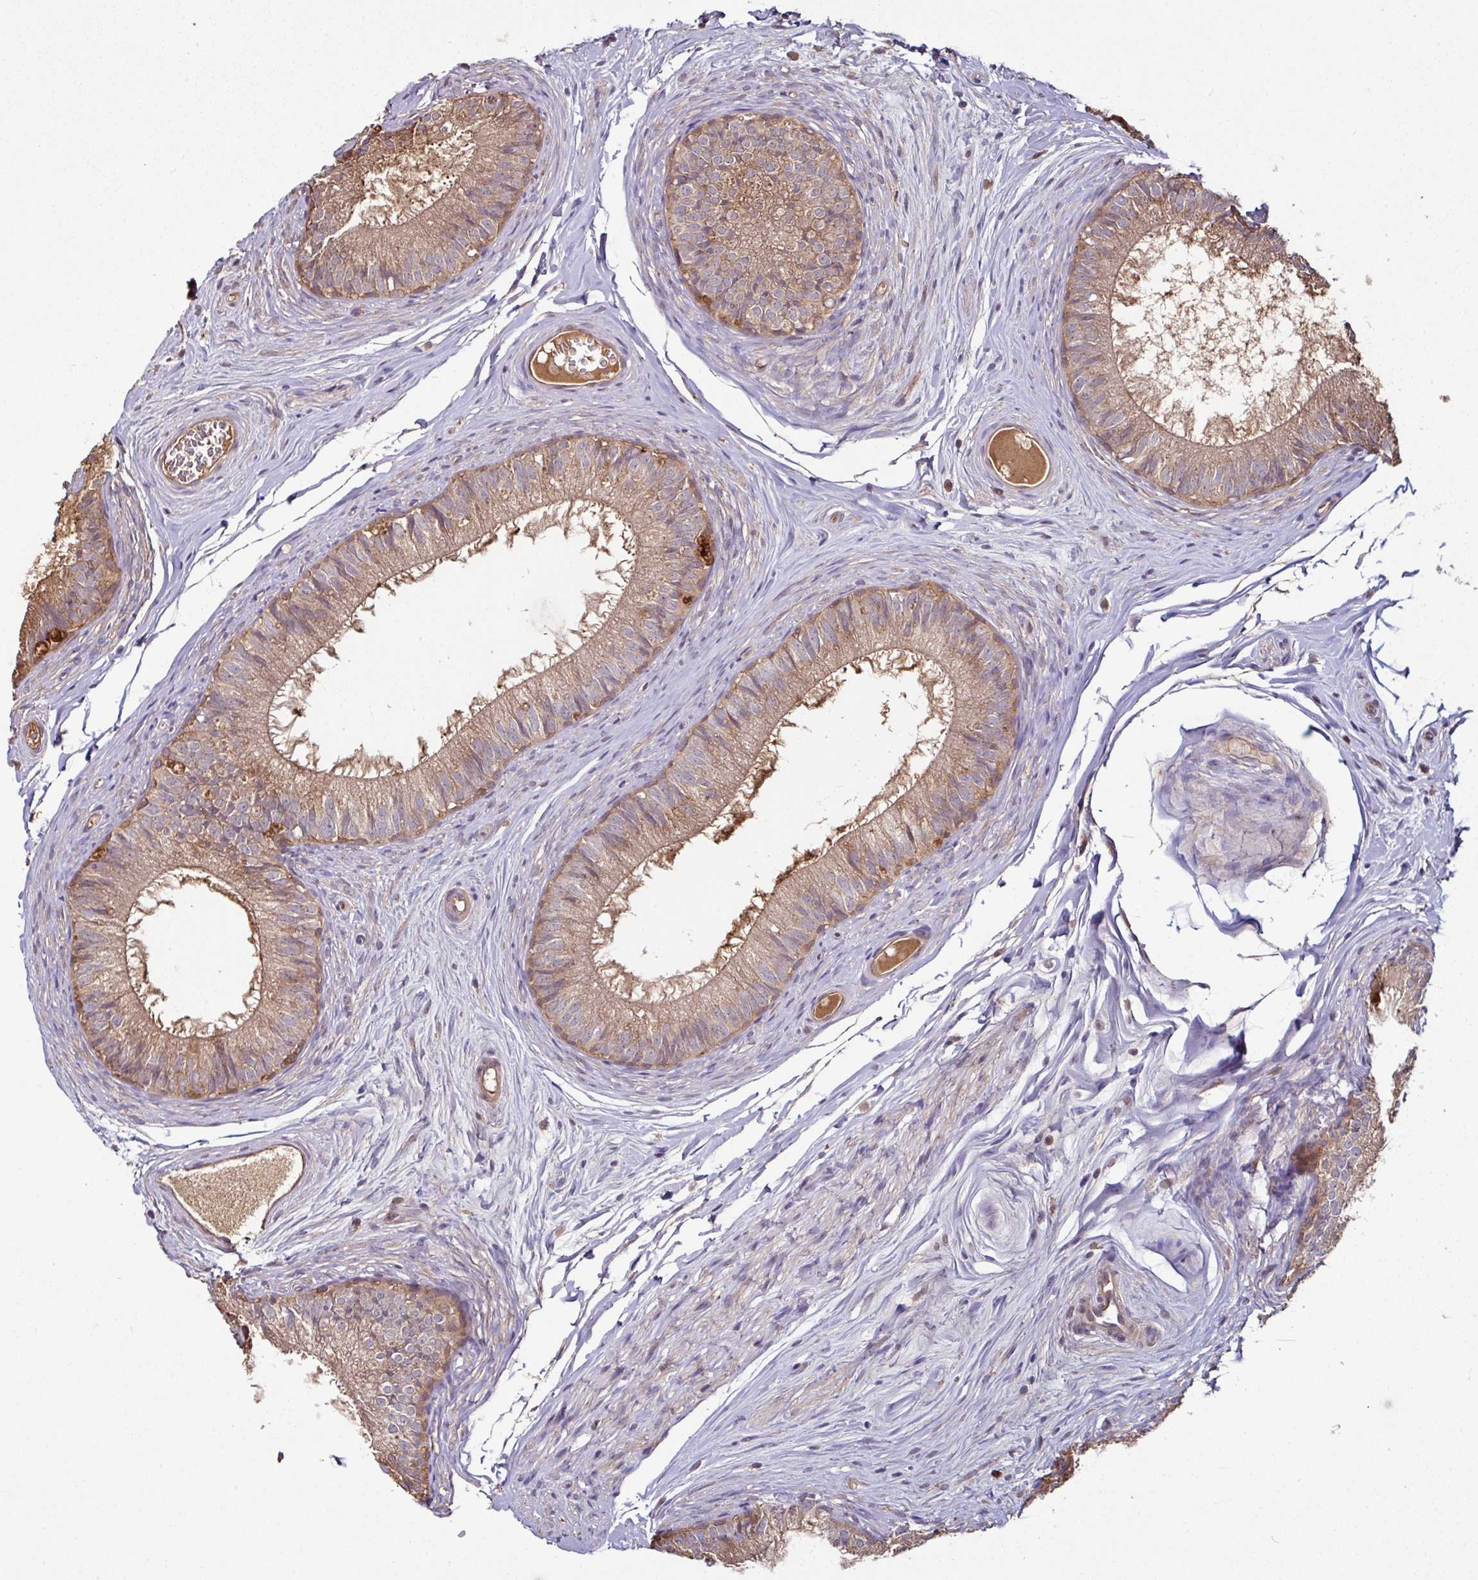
{"staining": {"intensity": "moderate", "quantity": ">75%", "location": "cytoplasmic/membranous"}, "tissue": "epididymis", "cell_type": "Glandular cells", "image_type": "normal", "snomed": [{"axis": "morphology", "description": "Normal tissue, NOS"}, {"axis": "topography", "description": "Epididymis"}], "caption": "A medium amount of moderate cytoplasmic/membranous expression is seen in about >75% of glandular cells in benign epididymis.", "gene": "GNPDA1", "patient": {"sex": "male", "age": 25}}